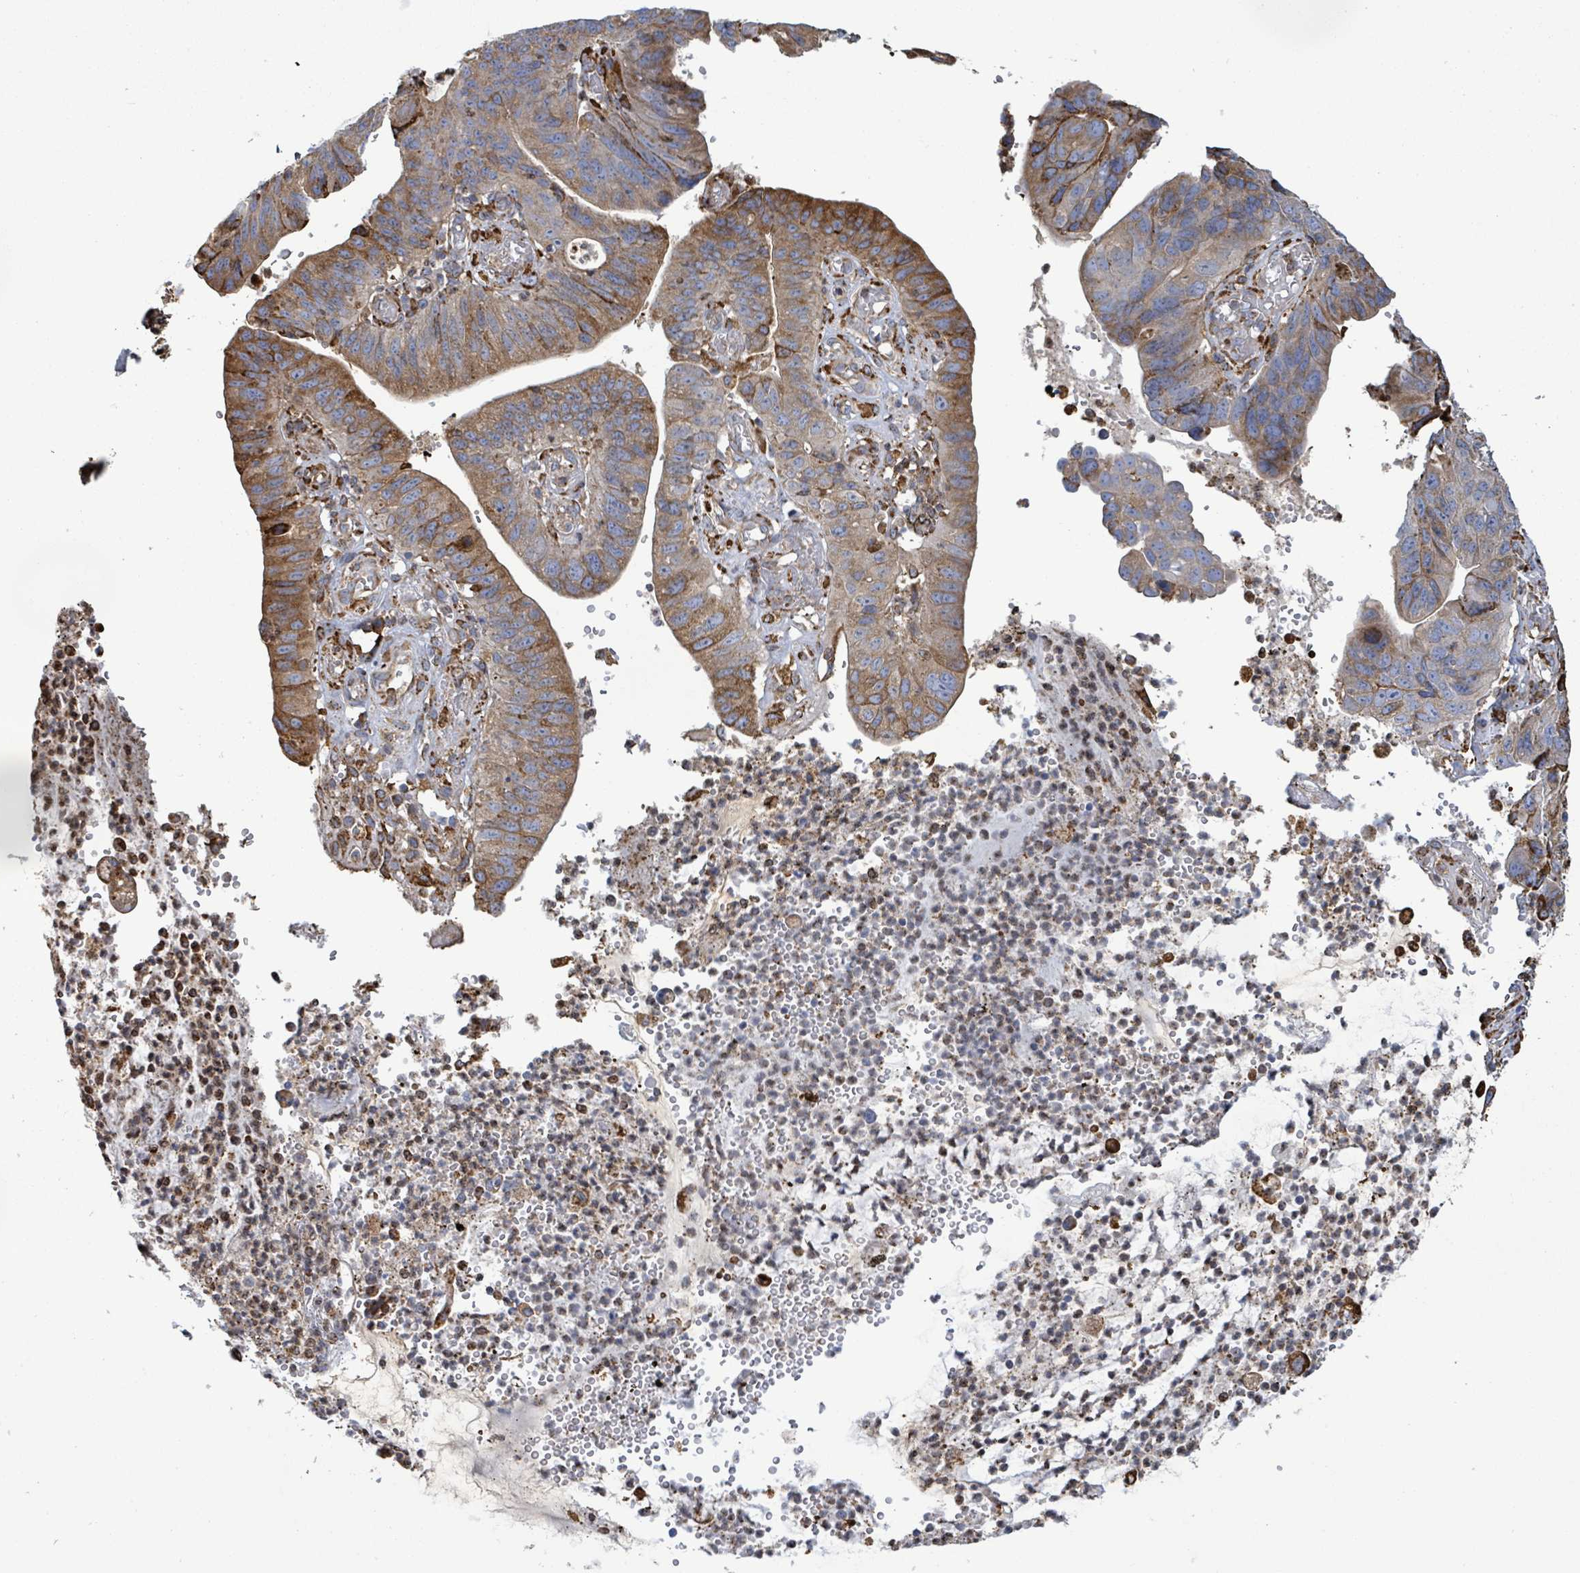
{"staining": {"intensity": "moderate", "quantity": ">75%", "location": "cytoplasmic/membranous"}, "tissue": "stomach cancer", "cell_type": "Tumor cells", "image_type": "cancer", "snomed": [{"axis": "morphology", "description": "Adenocarcinoma, NOS"}, {"axis": "topography", "description": "Stomach"}], "caption": "This is an image of IHC staining of stomach cancer, which shows moderate staining in the cytoplasmic/membranous of tumor cells.", "gene": "RFPL4A", "patient": {"sex": "male", "age": 59}}